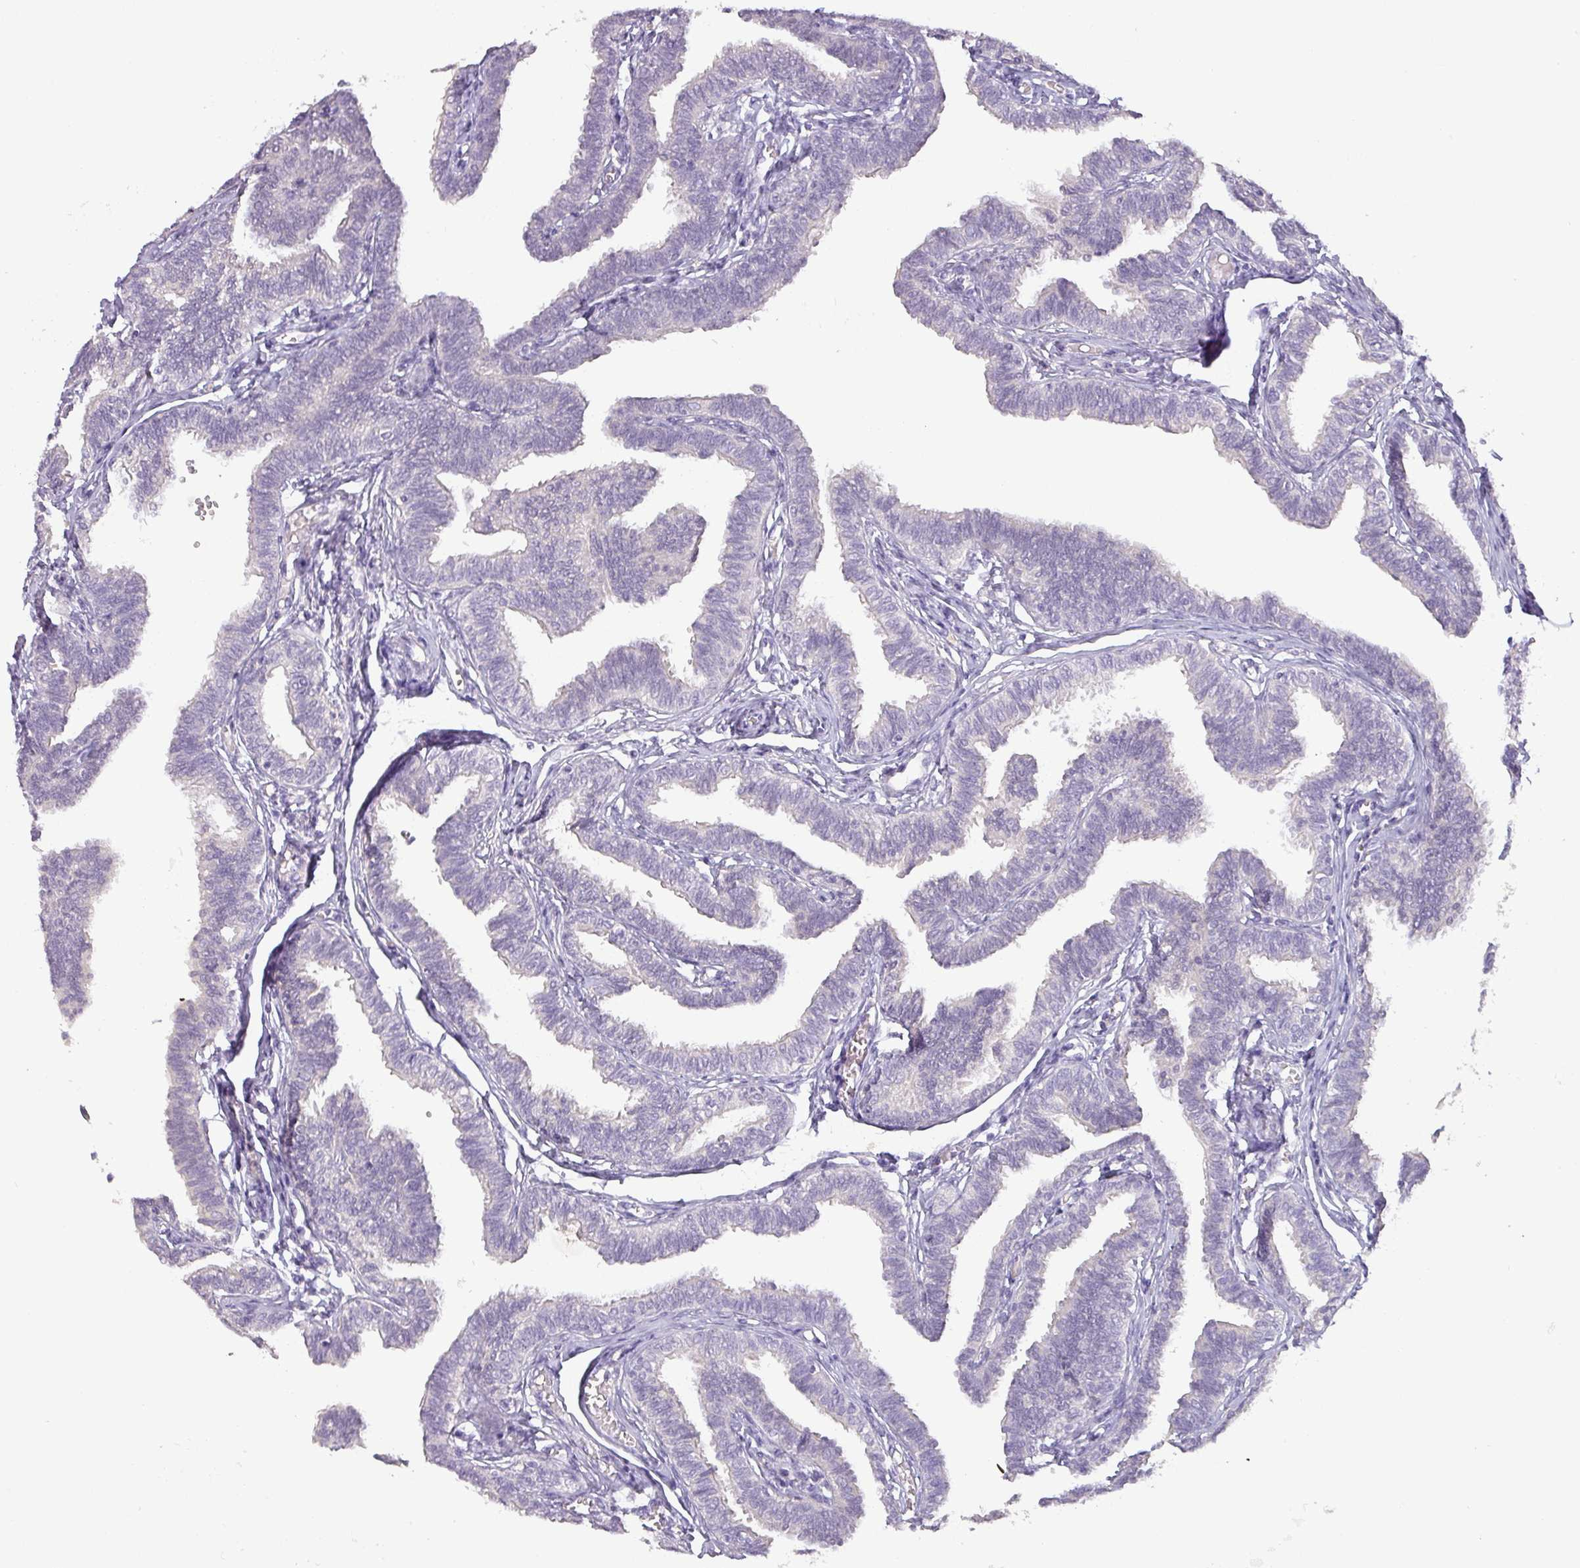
{"staining": {"intensity": "negative", "quantity": "none", "location": "none"}, "tissue": "fallopian tube", "cell_type": "Glandular cells", "image_type": "normal", "snomed": [{"axis": "morphology", "description": "Normal tissue, NOS"}, {"axis": "topography", "description": "Fallopian tube"}, {"axis": "topography", "description": "Ovary"}], "caption": "IHC photomicrograph of unremarkable human fallopian tube stained for a protein (brown), which exhibits no expression in glandular cells.", "gene": "DRD5", "patient": {"sex": "female", "age": 23}}